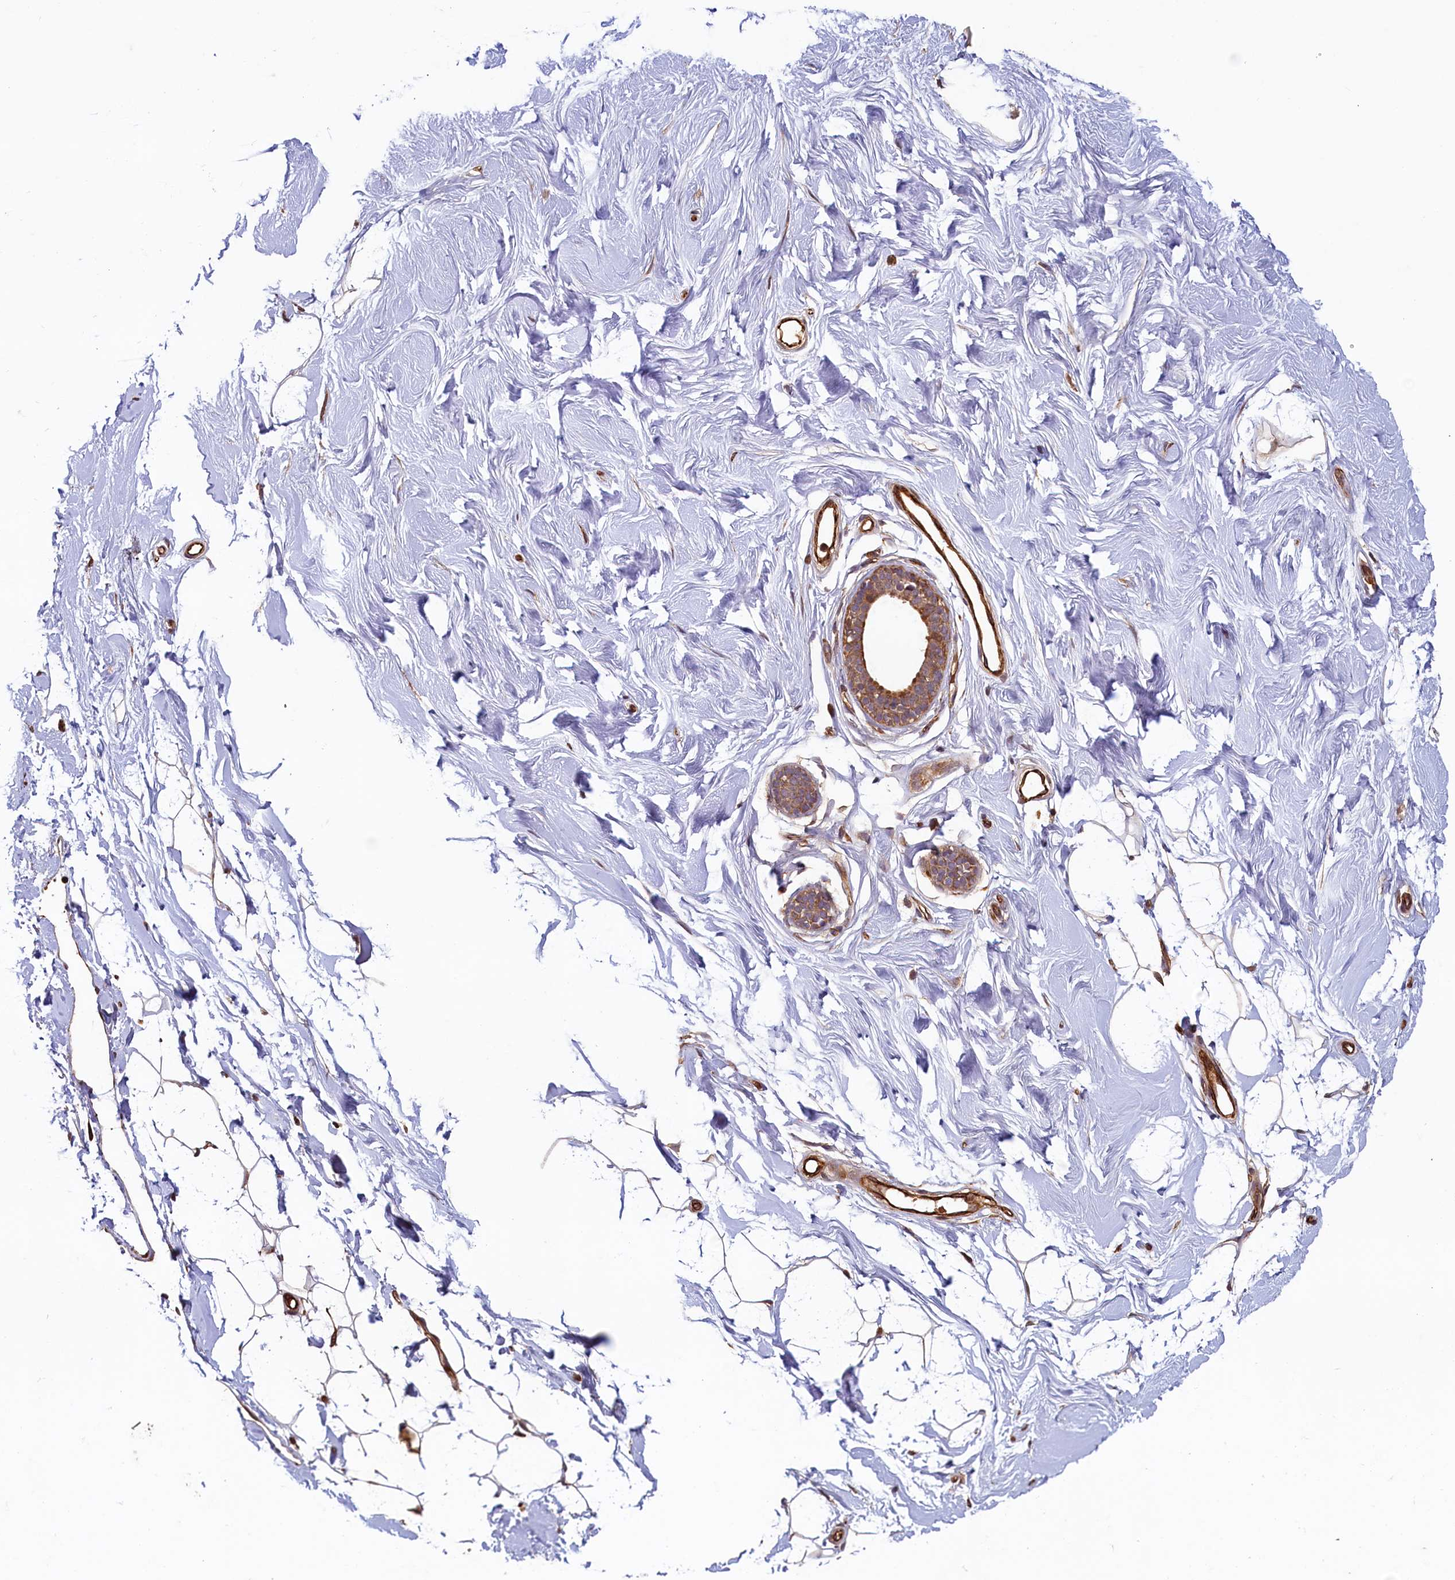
{"staining": {"intensity": "moderate", "quantity": "<25%", "location": "cytoplasmic/membranous"}, "tissue": "breast", "cell_type": "Adipocytes", "image_type": "normal", "snomed": [{"axis": "morphology", "description": "Normal tissue, NOS"}, {"axis": "topography", "description": "Breast"}], "caption": "Moderate cytoplasmic/membranous expression is appreciated in approximately <25% of adipocytes in benign breast. (DAB (3,3'-diaminobenzidine) = brown stain, brightfield microscopy at high magnification).", "gene": "ACSBG1", "patient": {"sex": "female", "age": 26}}